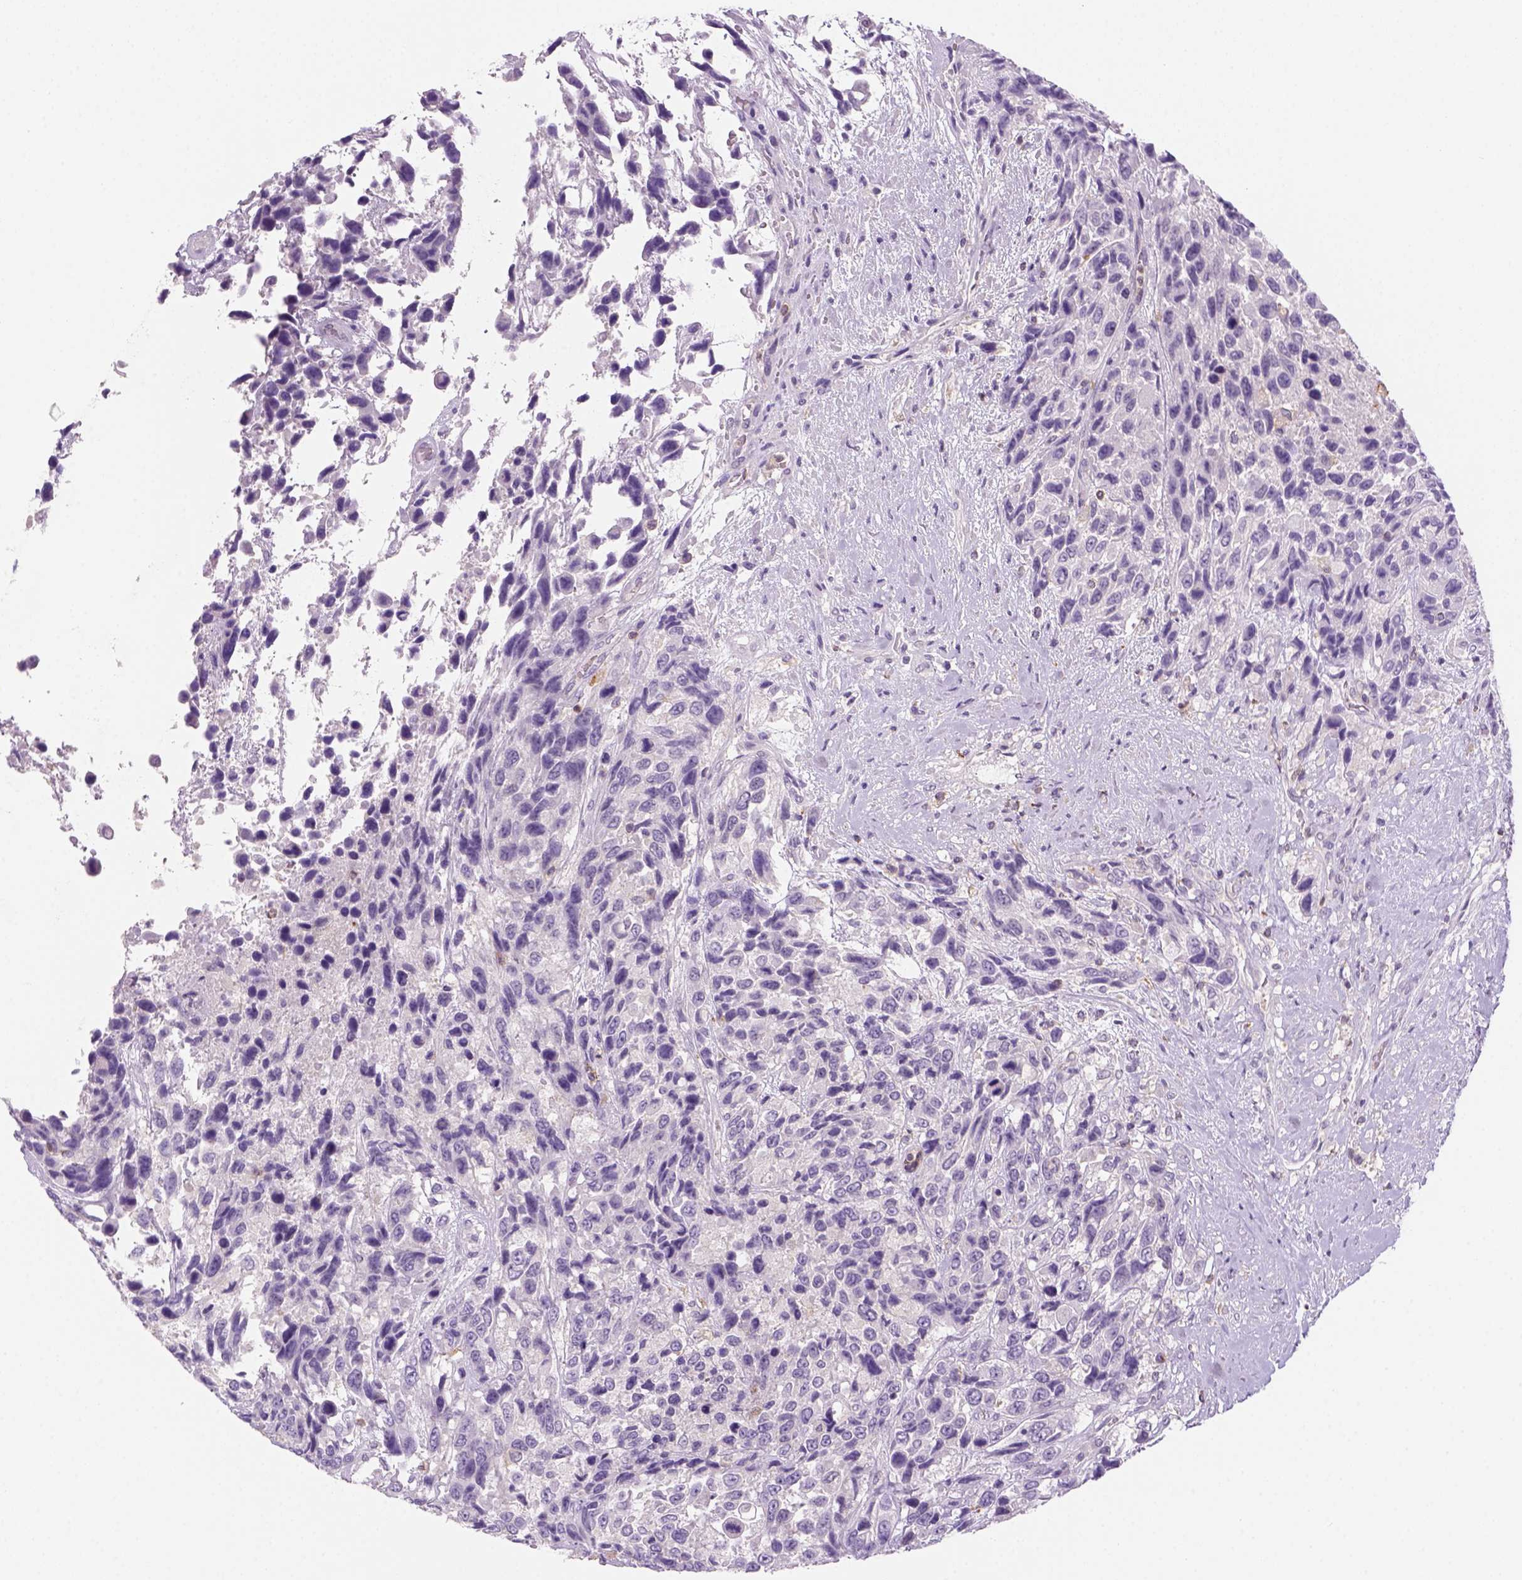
{"staining": {"intensity": "negative", "quantity": "none", "location": "none"}, "tissue": "urothelial cancer", "cell_type": "Tumor cells", "image_type": "cancer", "snomed": [{"axis": "morphology", "description": "Urothelial carcinoma, High grade"}, {"axis": "topography", "description": "Urinary bladder"}], "caption": "High-grade urothelial carcinoma was stained to show a protein in brown. There is no significant positivity in tumor cells.", "gene": "GOT1", "patient": {"sex": "female", "age": 70}}